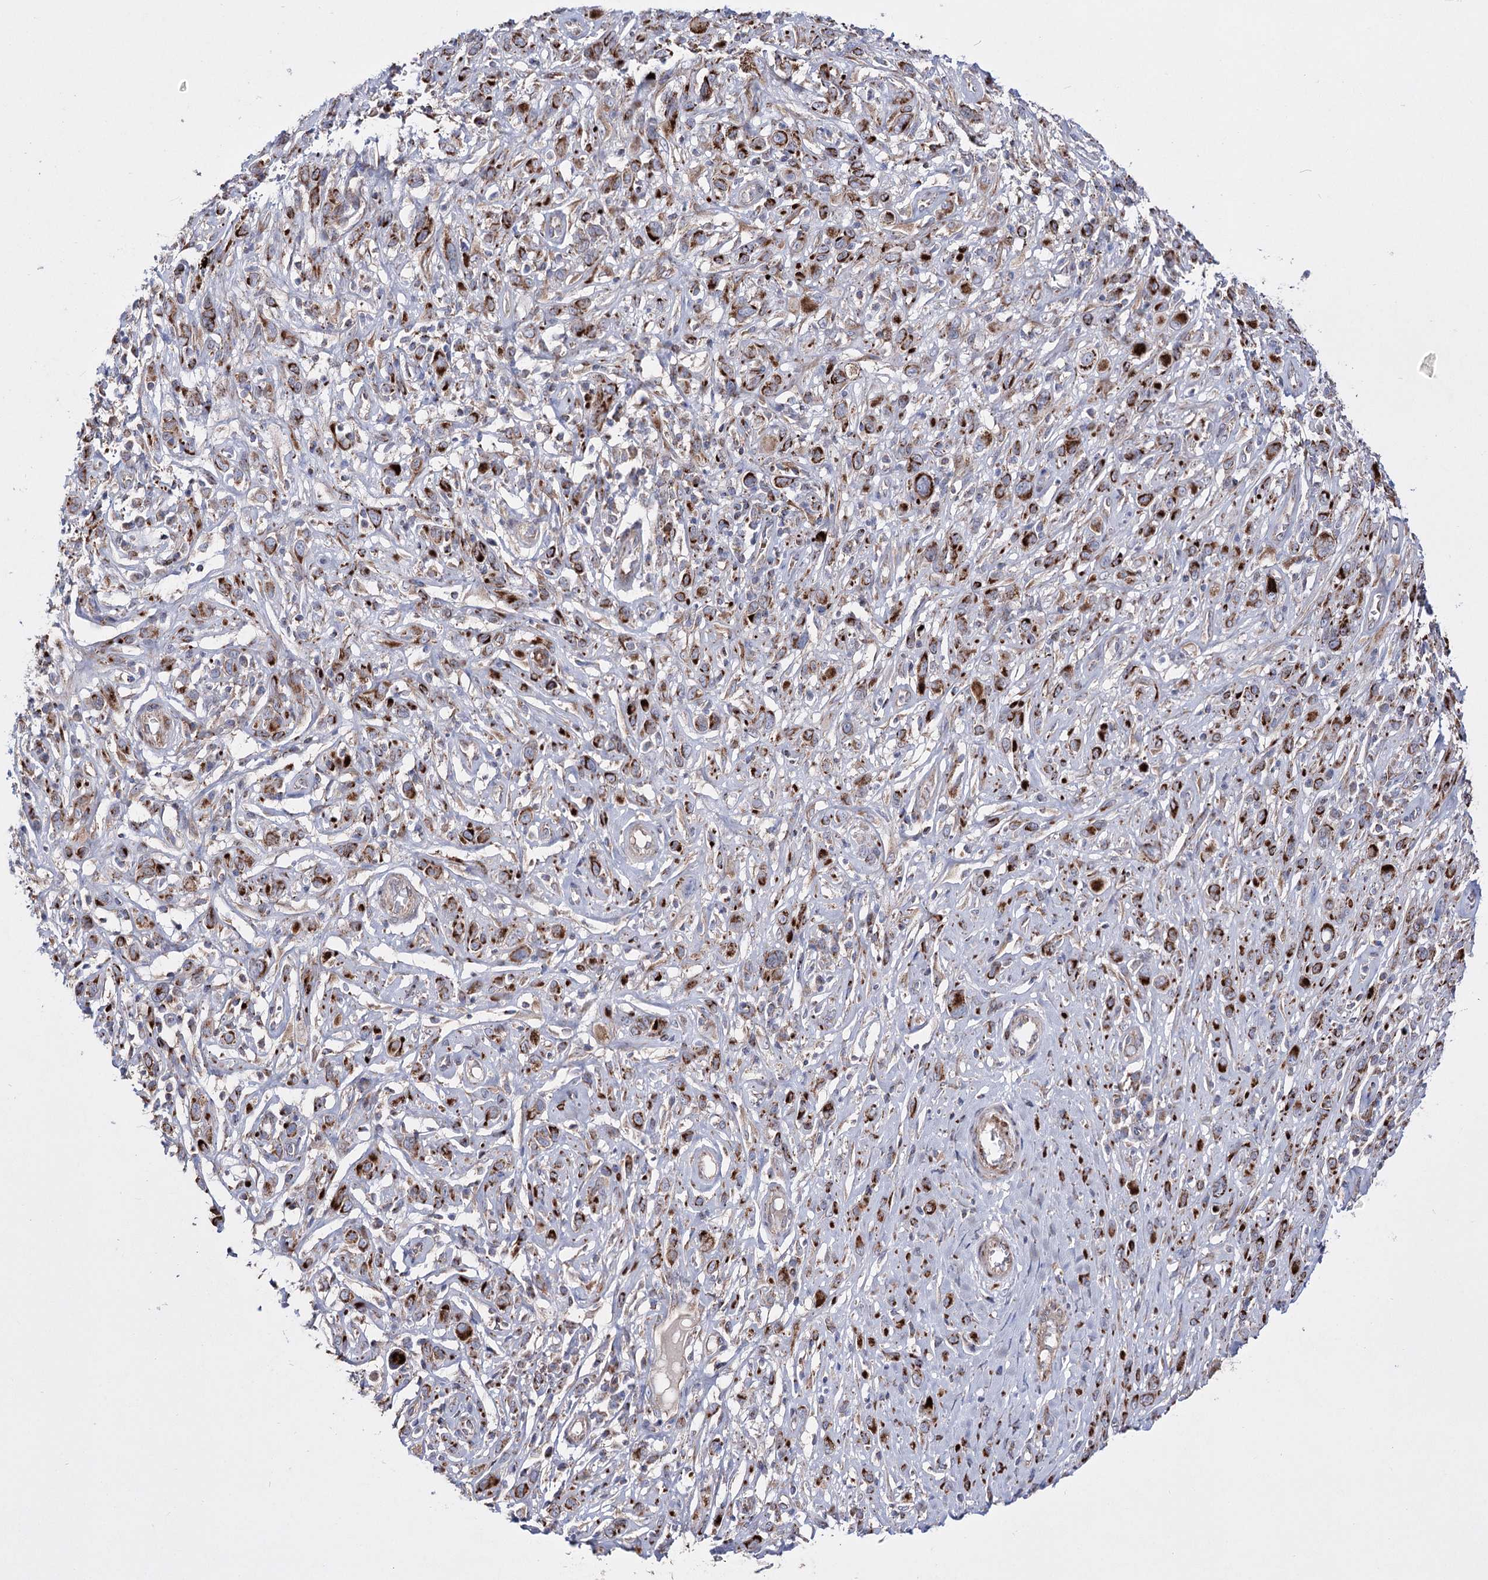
{"staining": {"intensity": "strong", "quantity": ">75%", "location": "cytoplasmic/membranous"}, "tissue": "melanoma", "cell_type": "Tumor cells", "image_type": "cancer", "snomed": [{"axis": "morphology", "description": "Malignant melanoma, NOS"}, {"axis": "topography", "description": "Skin of trunk"}], "caption": "This micrograph exhibits immunohistochemistry staining of human melanoma, with high strong cytoplasmic/membranous positivity in approximately >75% of tumor cells.", "gene": "OSBPL5", "patient": {"sex": "male", "age": 71}}